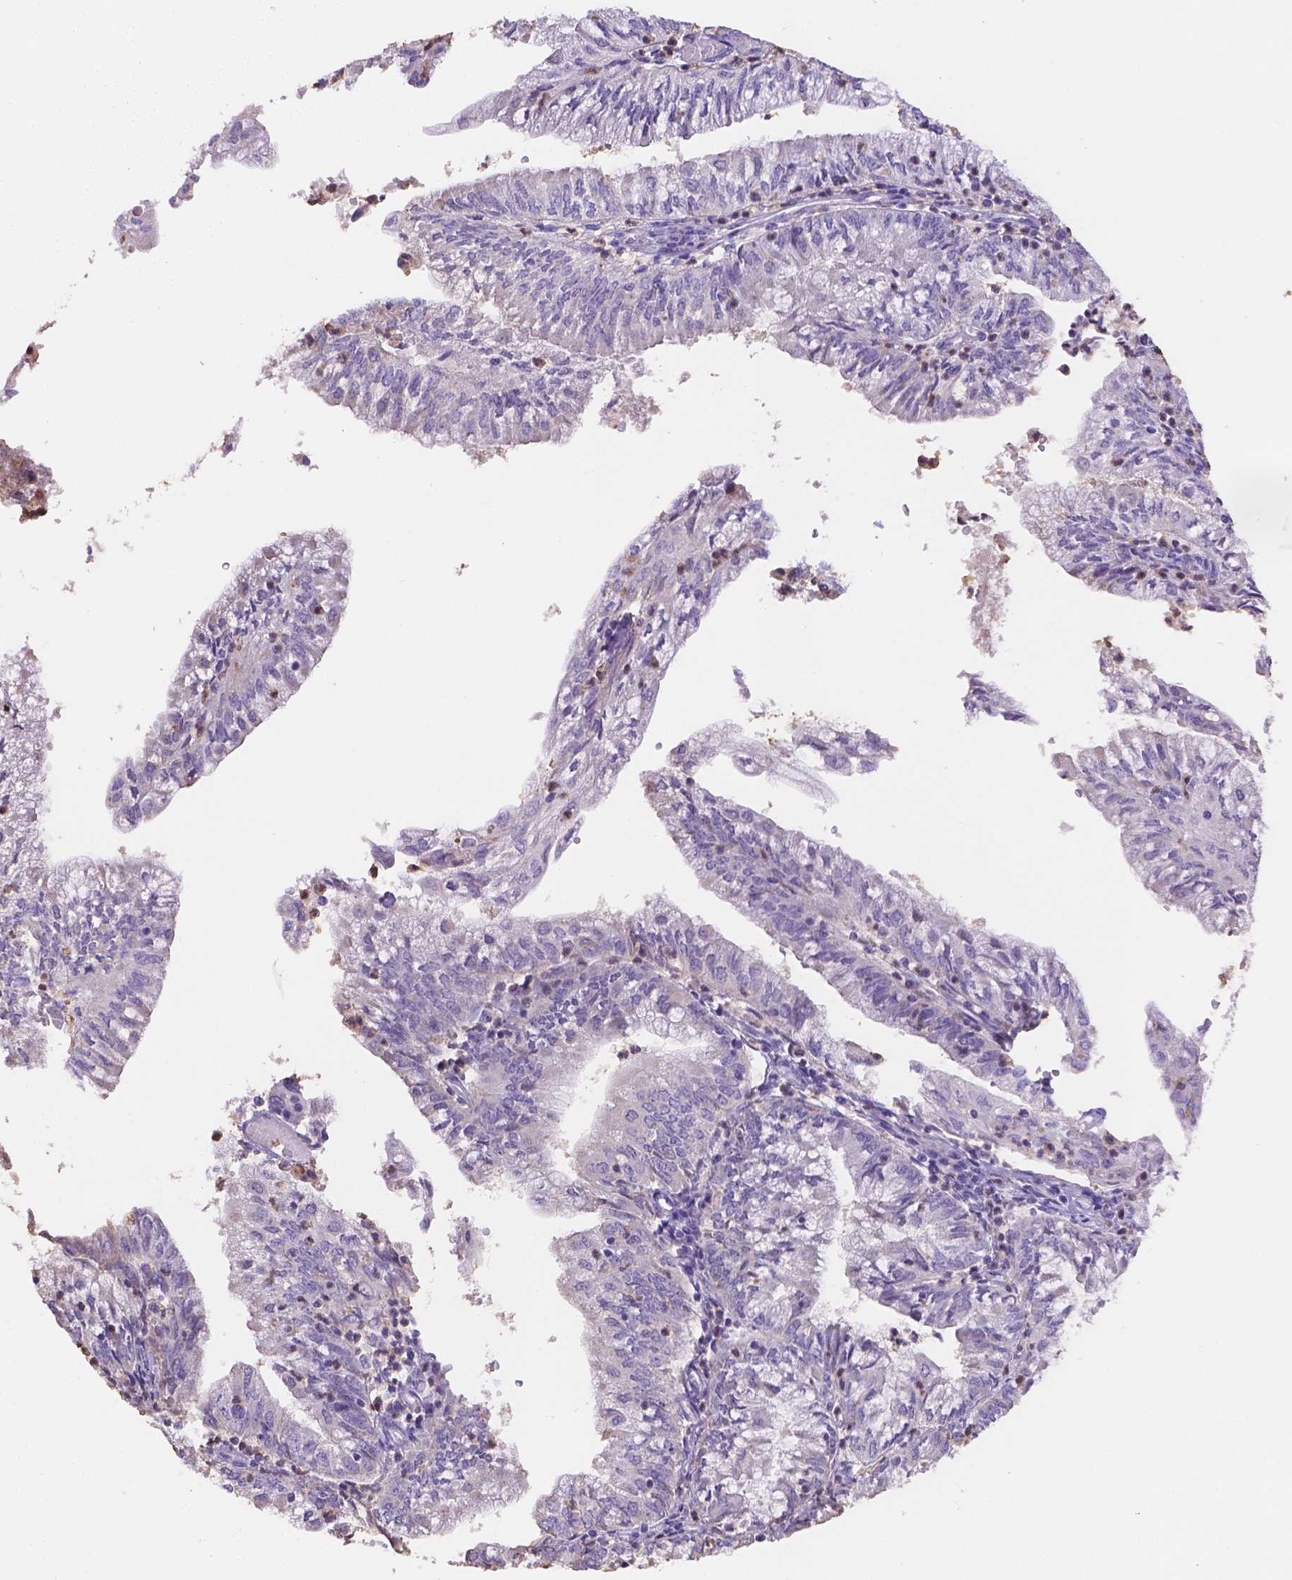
{"staining": {"intensity": "negative", "quantity": "none", "location": "none"}, "tissue": "endometrial cancer", "cell_type": "Tumor cells", "image_type": "cancer", "snomed": [{"axis": "morphology", "description": "Adenocarcinoma, NOS"}, {"axis": "topography", "description": "Endometrium"}], "caption": "There is no significant staining in tumor cells of adenocarcinoma (endometrial).", "gene": "NXPE2", "patient": {"sex": "female", "age": 55}}